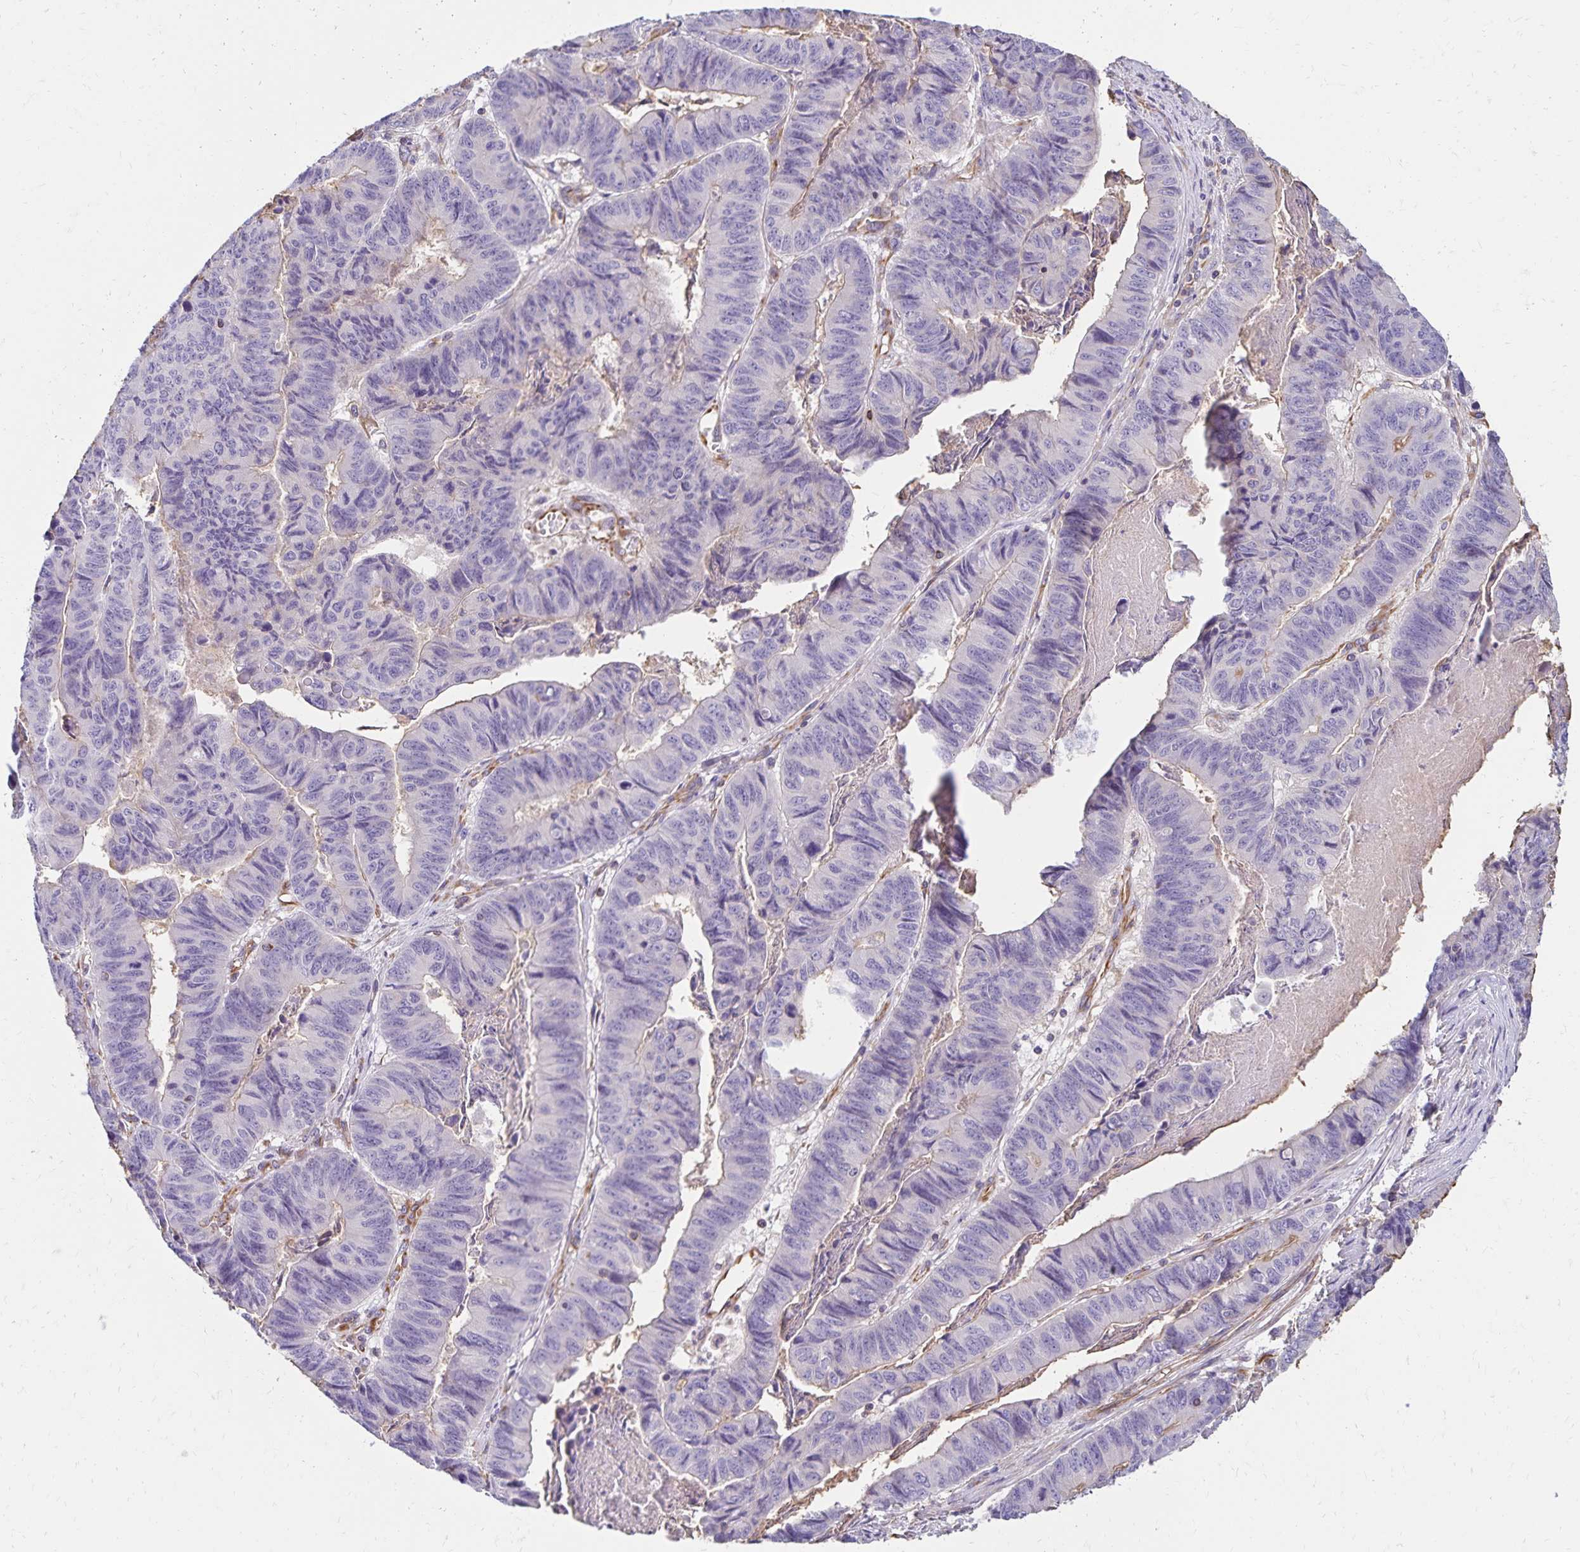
{"staining": {"intensity": "negative", "quantity": "none", "location": "none"}, "tissue": "stomach cancer", "cell_type": "Tumor cells", "image_type": "cancer", "snomed": [{"axis": "morphology", "description": "Adenocarcinoma, NOS"}, {"axis": "topography", "description": "Stomach, lower"}], "caption": "DAB (3,3'-diaminobenzidine) immunohistochemical staining of stomach adenocarcinoma exhibits no significant staining in tumor cells.", "gene": "TRPV6", "patient": {"sex": "male", "age": 77}}